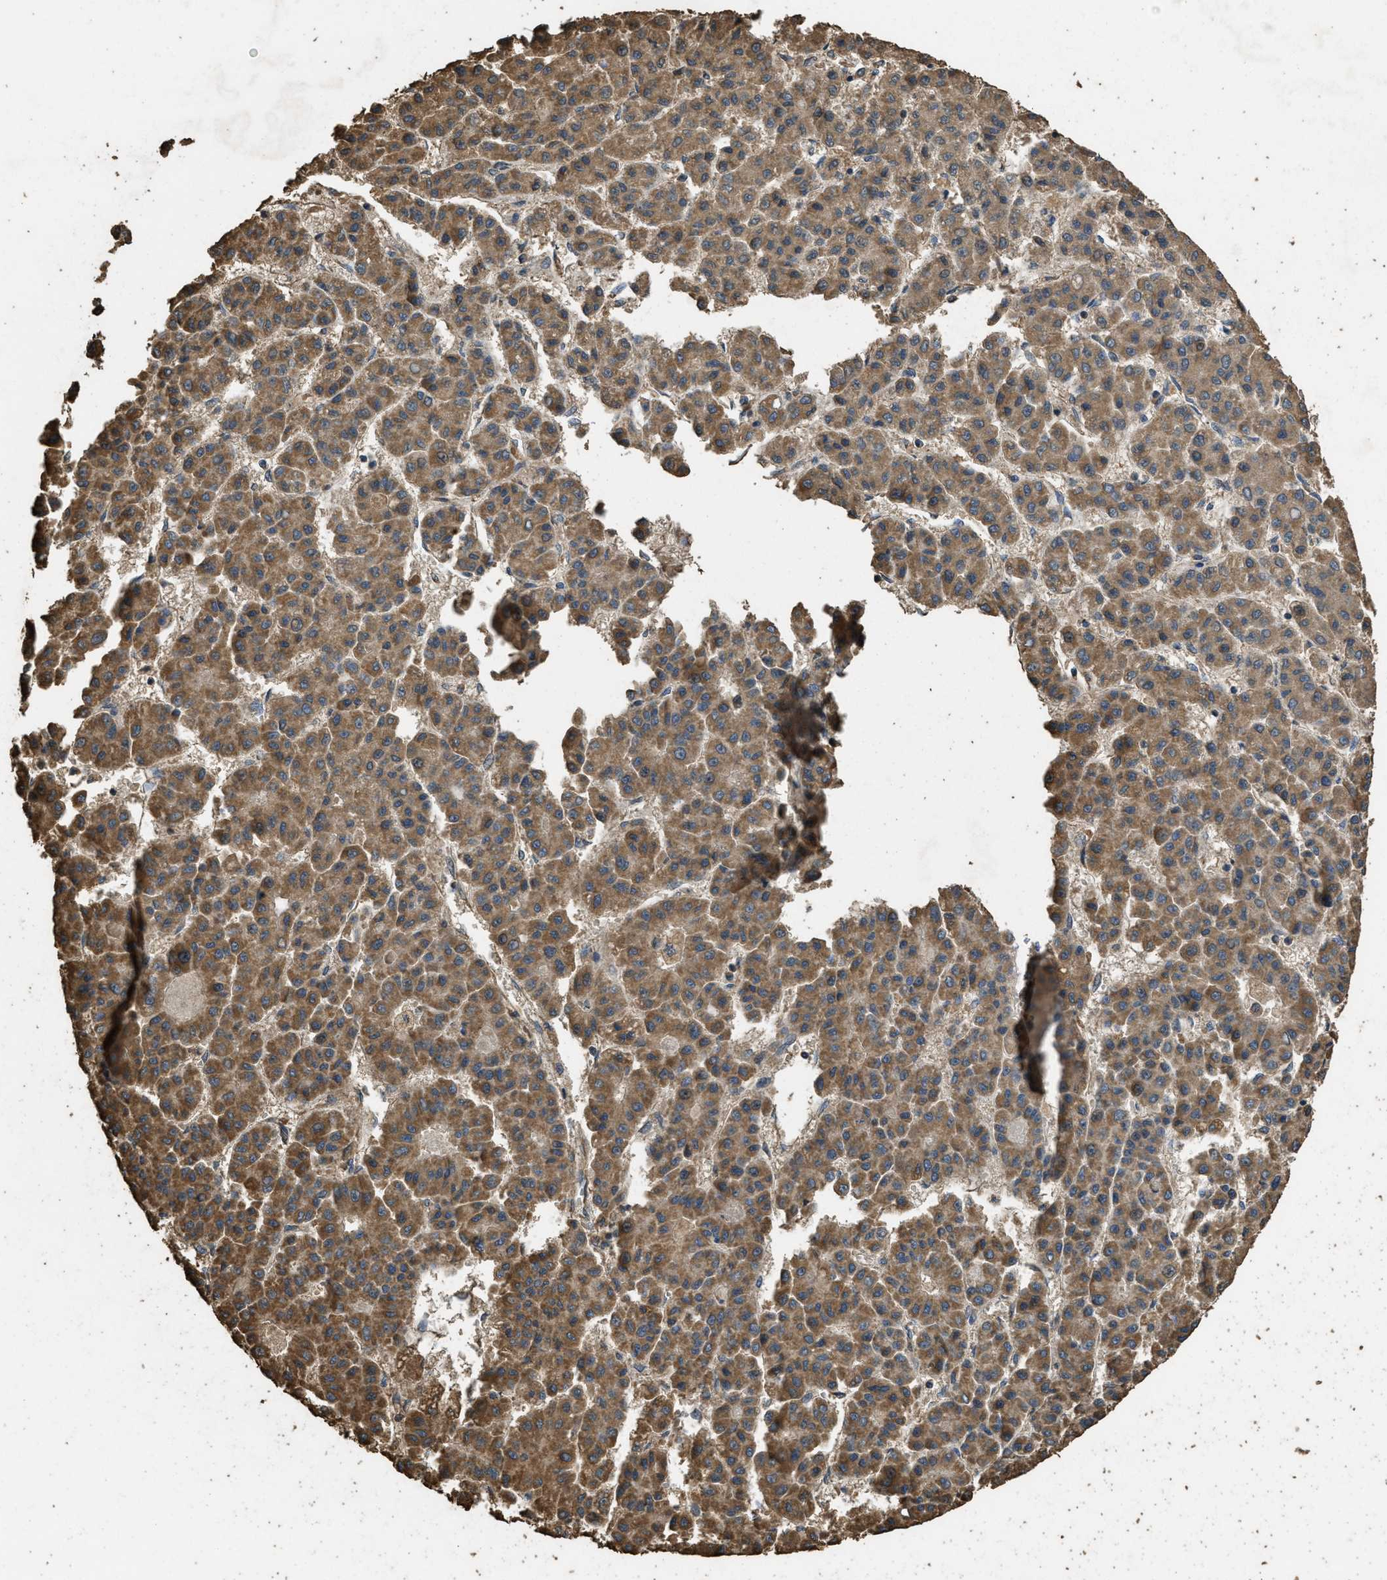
{"staining": {"intensity": "moderate", "quantity": ">75%", "location": "cytoplasmic/membranous"}, "tissue": "liver cancer", "cell_type": "Tumor cells", "image_type": "cancer", "snomed": [{"axis": "morphology", "description": "Carcinoma, Hepatocellular, NOS"}, {"axis": "topography", "description": "Liver"}], "caption": "Liver cancer tissue displays moderate cytoplasmic/membranous expression in approximately >75% of tumor cells (DAB (3,3'-diaminobenzidine) IHC with brightfield microscopy, high magnification).", "gene": "CYRIA", "patient": {"sex": "male", "age": 70}}